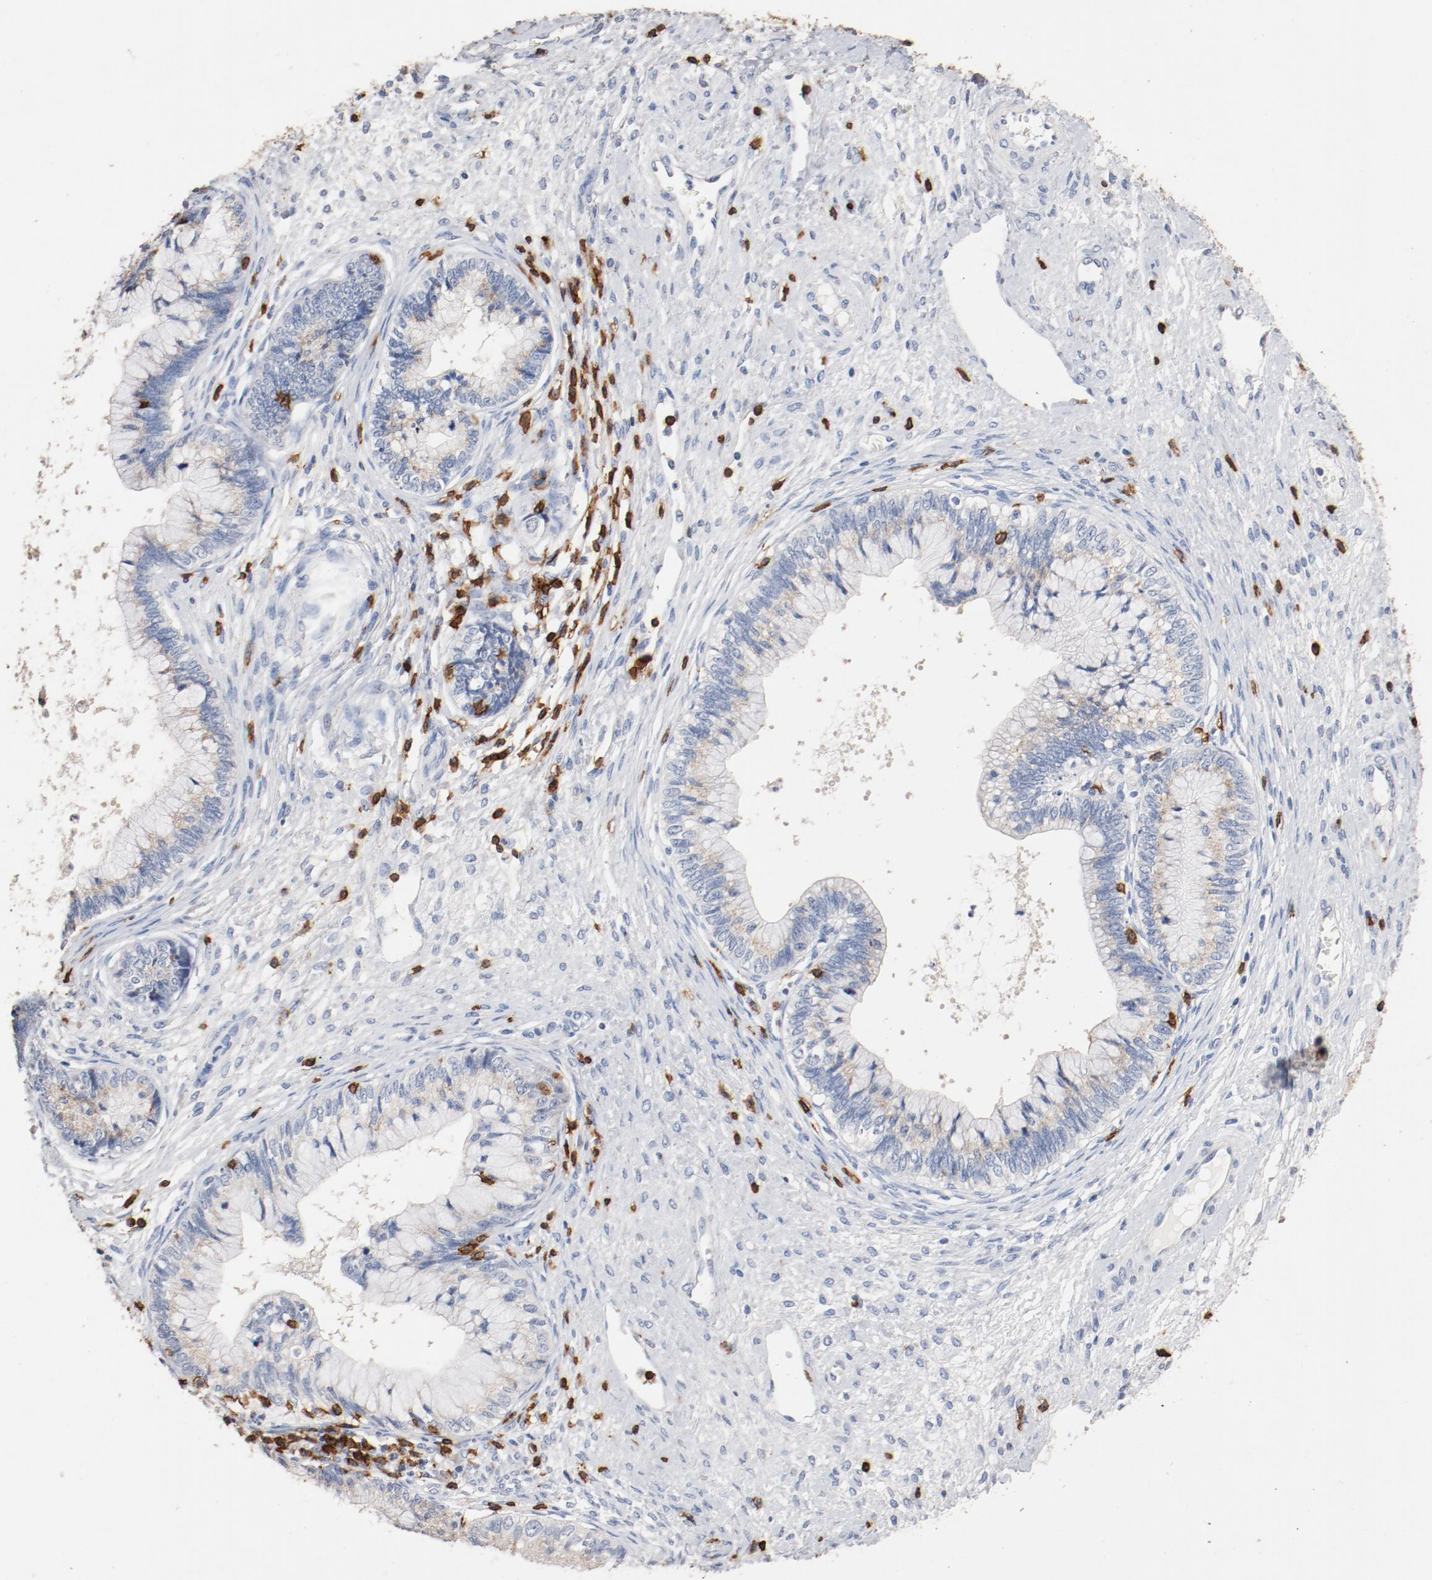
{"staining": {"intensity": "weak", "quantity": "25%-75%", "location": "cytoplasmic/membranous"}, "tissue": "cervical cancer", "cell_type": "Tumor cells", "image_type": "cancer", "snomed": [{"axis": "morphology", "description": "Adenocarcinoma, NOS"}, {"axis": "topography", "description": "Cervix"}], "caption": "IHC staining of cervical adenocarcinoma, which demonstrates low levels of weak cytoplasmic/membranous expression in about 25%-75% of tumor cells indicating weak cytoplasmic/membranous protein positivity. The staining was performed using DAB (brown) for protein detection and nuclei were counterstained in hematoxylin (blue).", "gene": "CD247", "patient": {"sex": "female", "age": 44}}